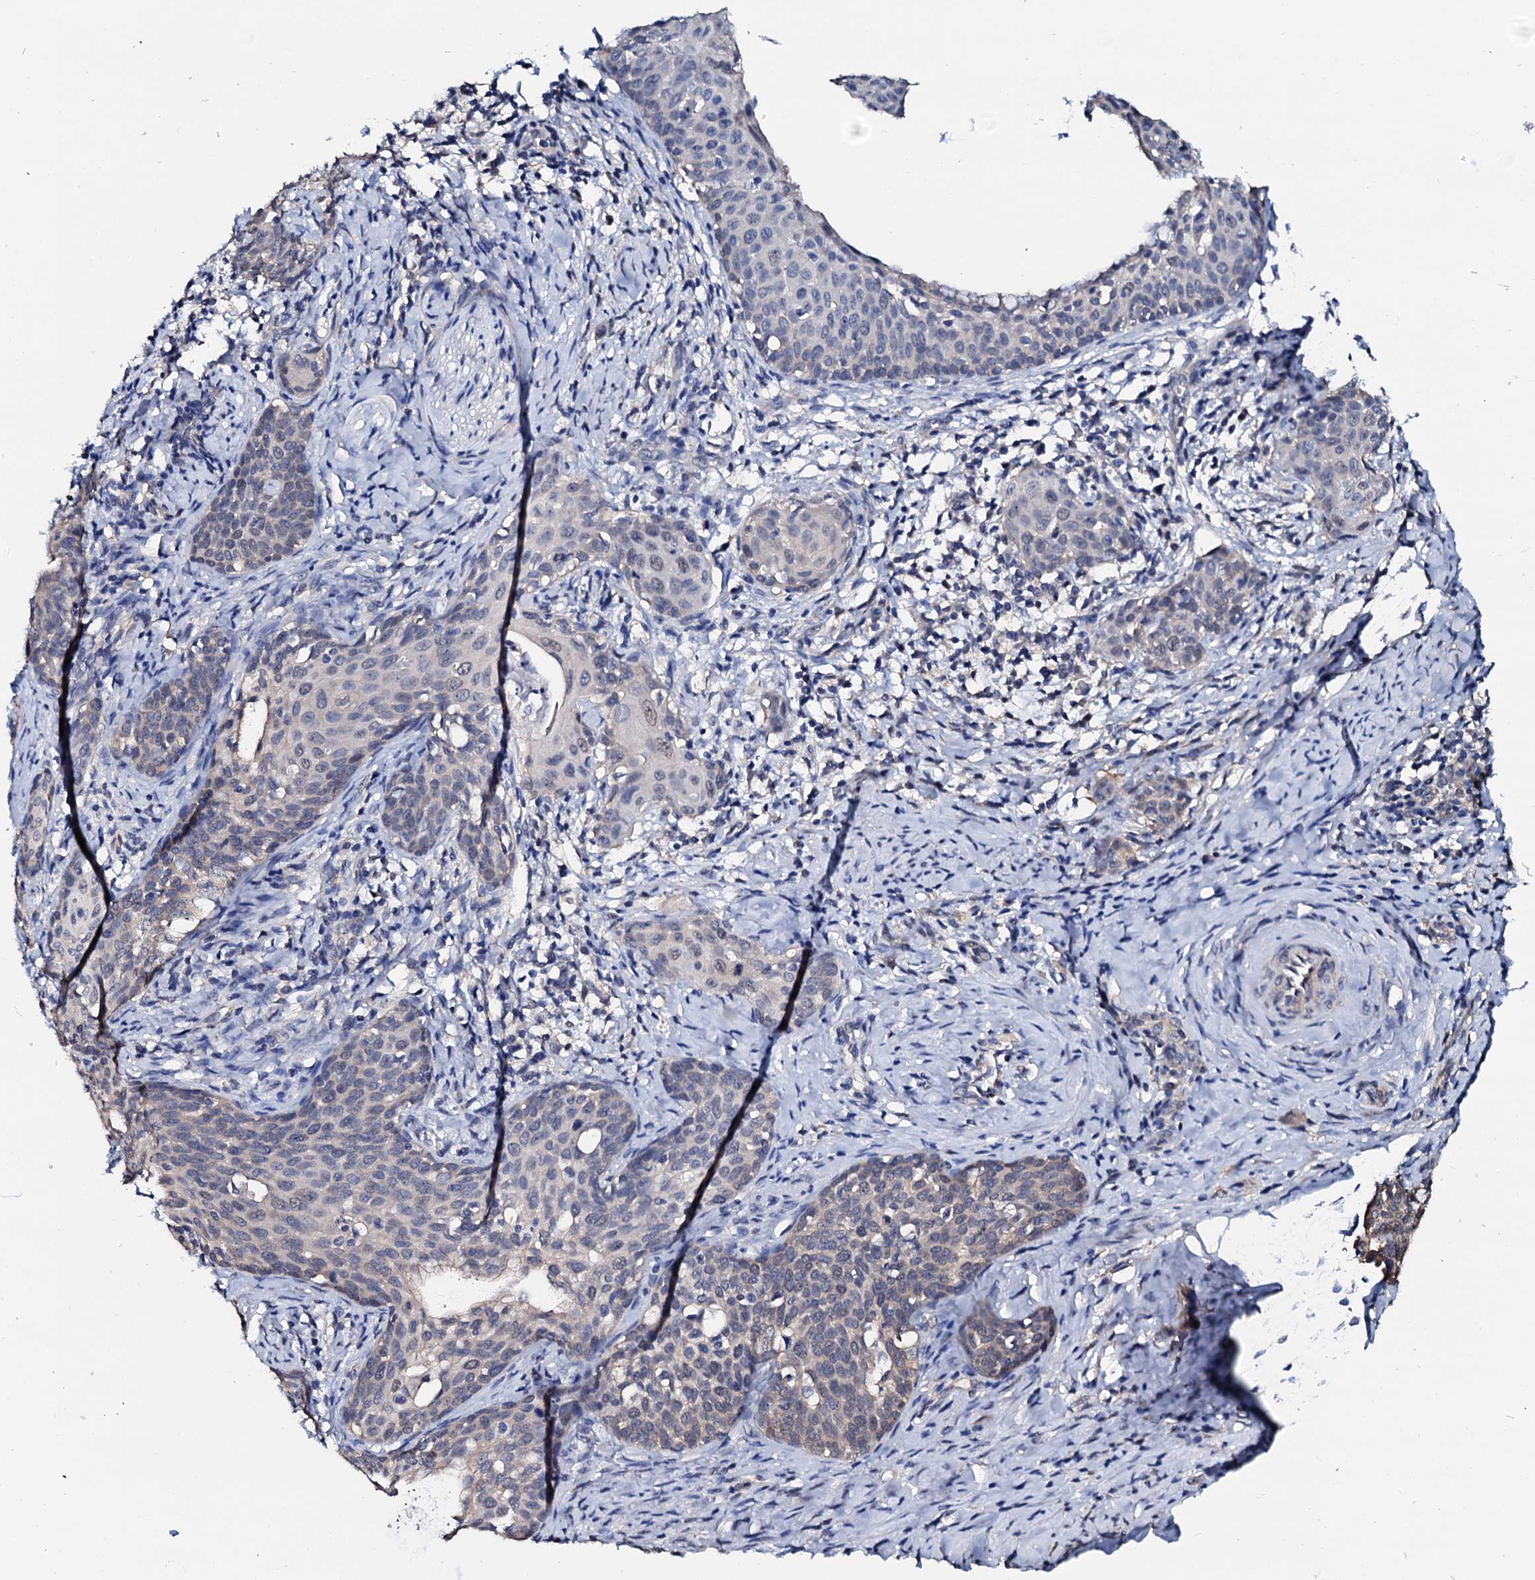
{"staining": {"intensity": "negative", "quantity": "none", "location": "none"}, "tissue": "cervical cancer", "cell_type": "Tumor cells", "image_type": "cancer", "snomed": [{"axis": "morphology", "description": "Squamous cell carcinoma, NOS"}, {"axis": "topography", "description": "Cervix"}], "caption": "DAB immunohistochemical staining of cervical cancer (squamous cell carcinoma) demonstrates no significant expression in tumor cells.", "gene": "CSN2", "patient": {"sex": "female", "age": 52}}